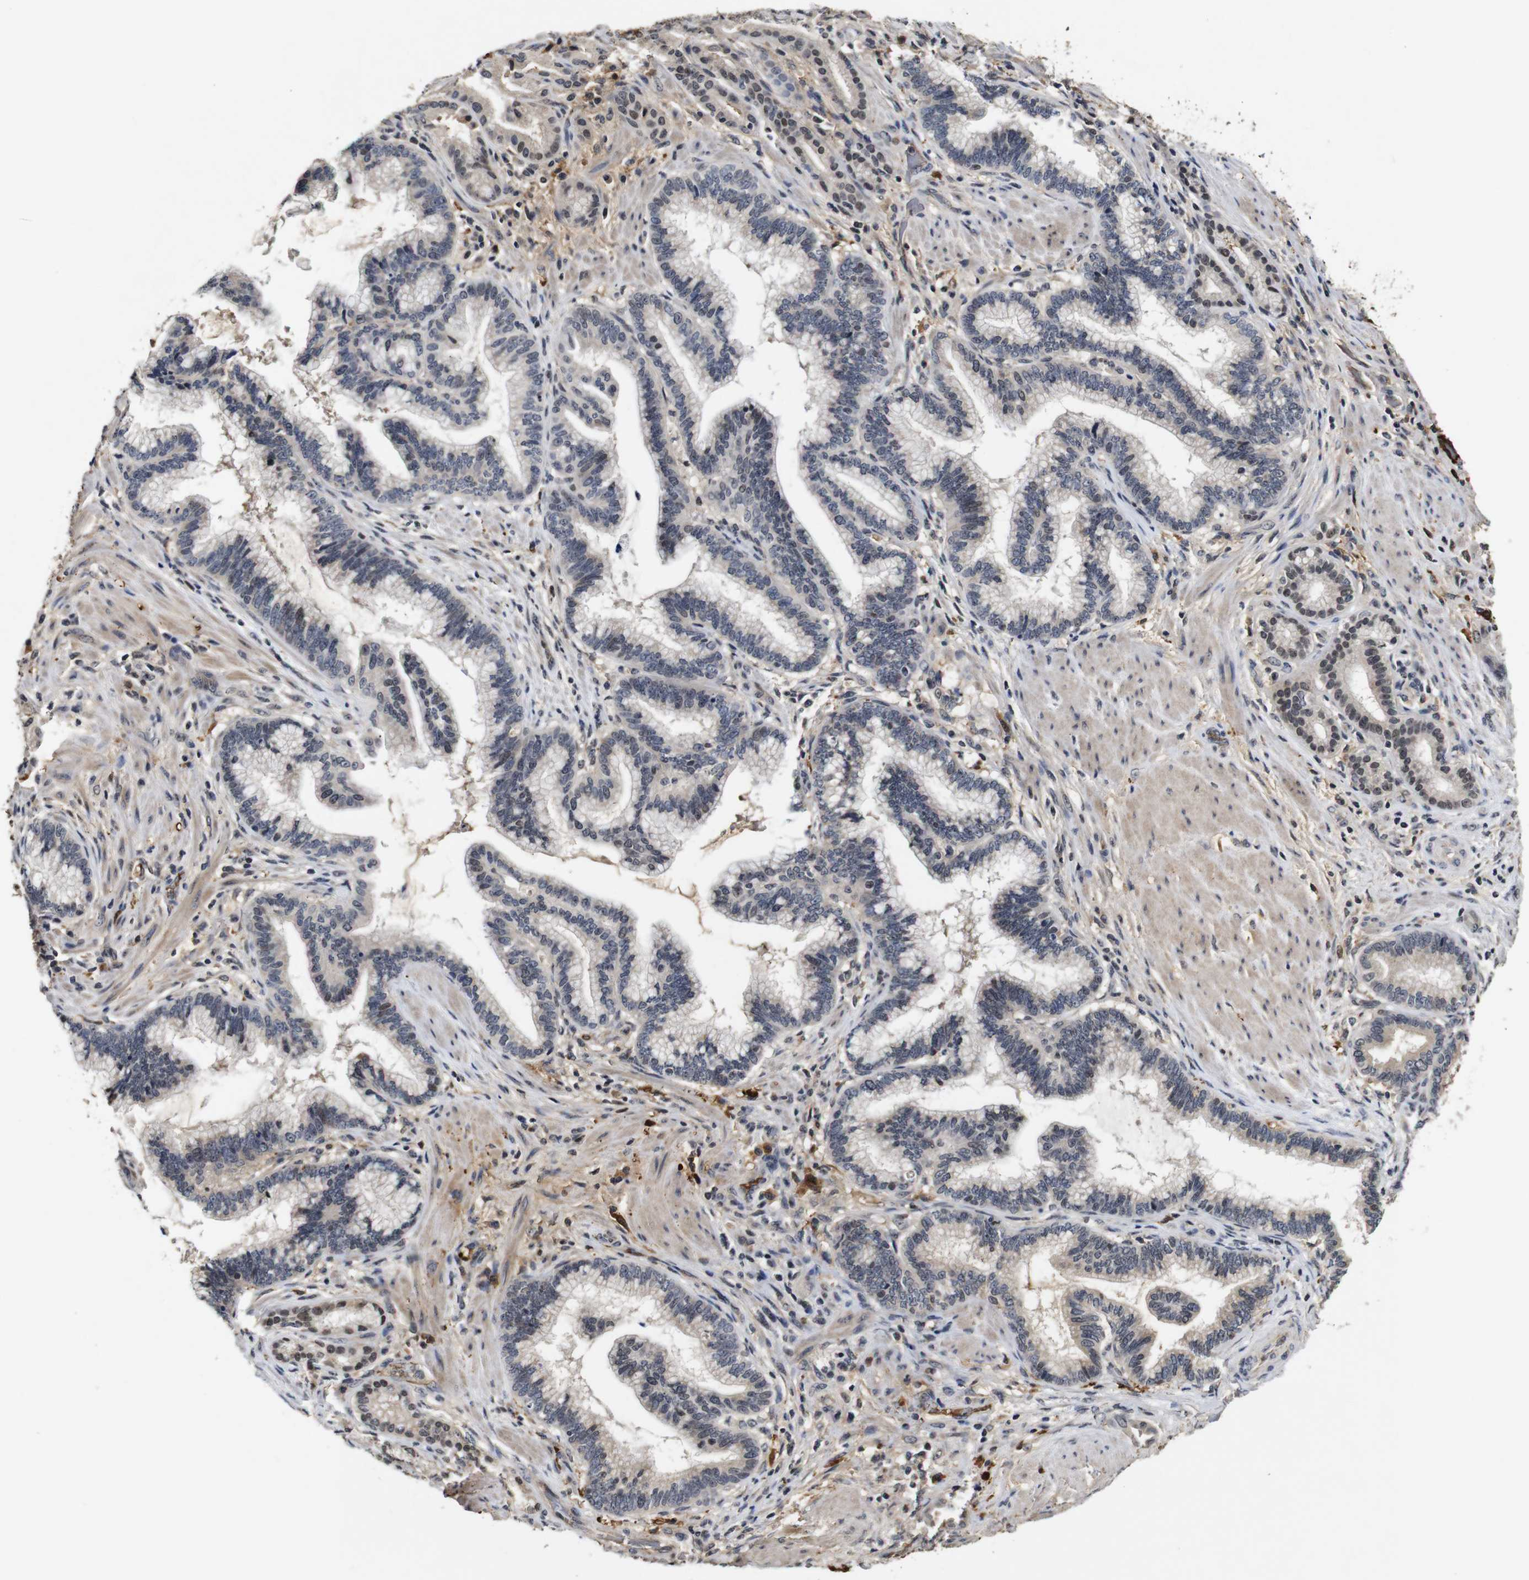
{"staining": {"intensity": "negative", "quantity": "none", "location": "none"}, "tissue": "pancreatic cancer", "cell_type": "Tumor cells", "image_type": "cancer", "snomed": [{"axis": "morphology", "description": "Adenocarcinoma, NOS"}, {"axis": "topography", "description": "Pancreas"}], "caption": "High power microscopy histopathology image of an immunohistochemistry histopathology image of pancreatic adenocarcinoma, revealing no significant positivity in tumor cells.", "gene": "MYC", "patient": {"sex": "female", "age": 64}}